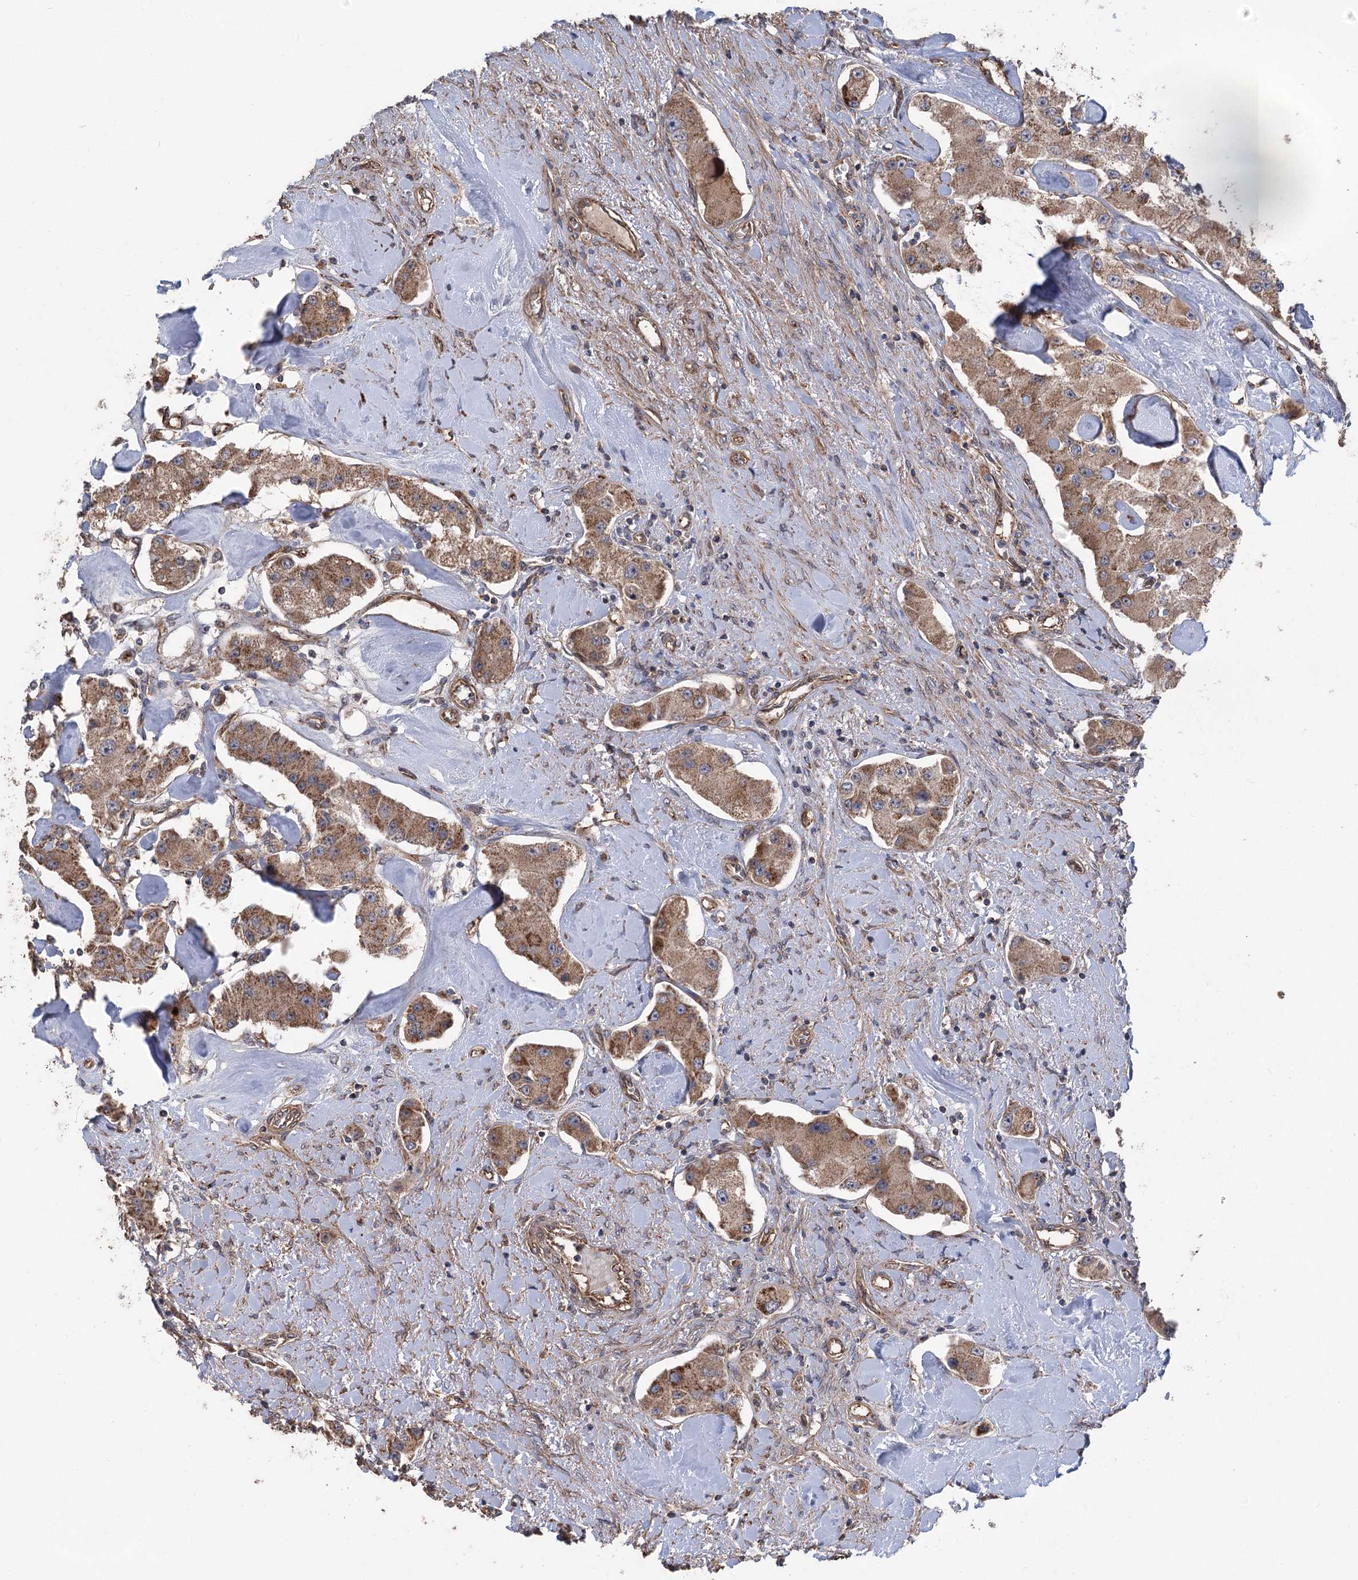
{"staining": {"intensity": "moderate", "quantity": ">75%", "location": "cytoplasmic/membranous"}, "tissue": "carcinoid", "cell_type": "Tumor cells", "image_type": "cancer", "snomed": [{"axis": "morphology", "description": "Carcinoid, malignant, NOS"}, {"axis": "topography", "description": "Pancreas"}], "caption": "Carcinoid stained with a brown dye reveals moderate cytoplasmic/membranous positive expression in about >75% of tumor cells.", "gene": "RWDD4", "patient": {"sex": "male", "age": 41}}